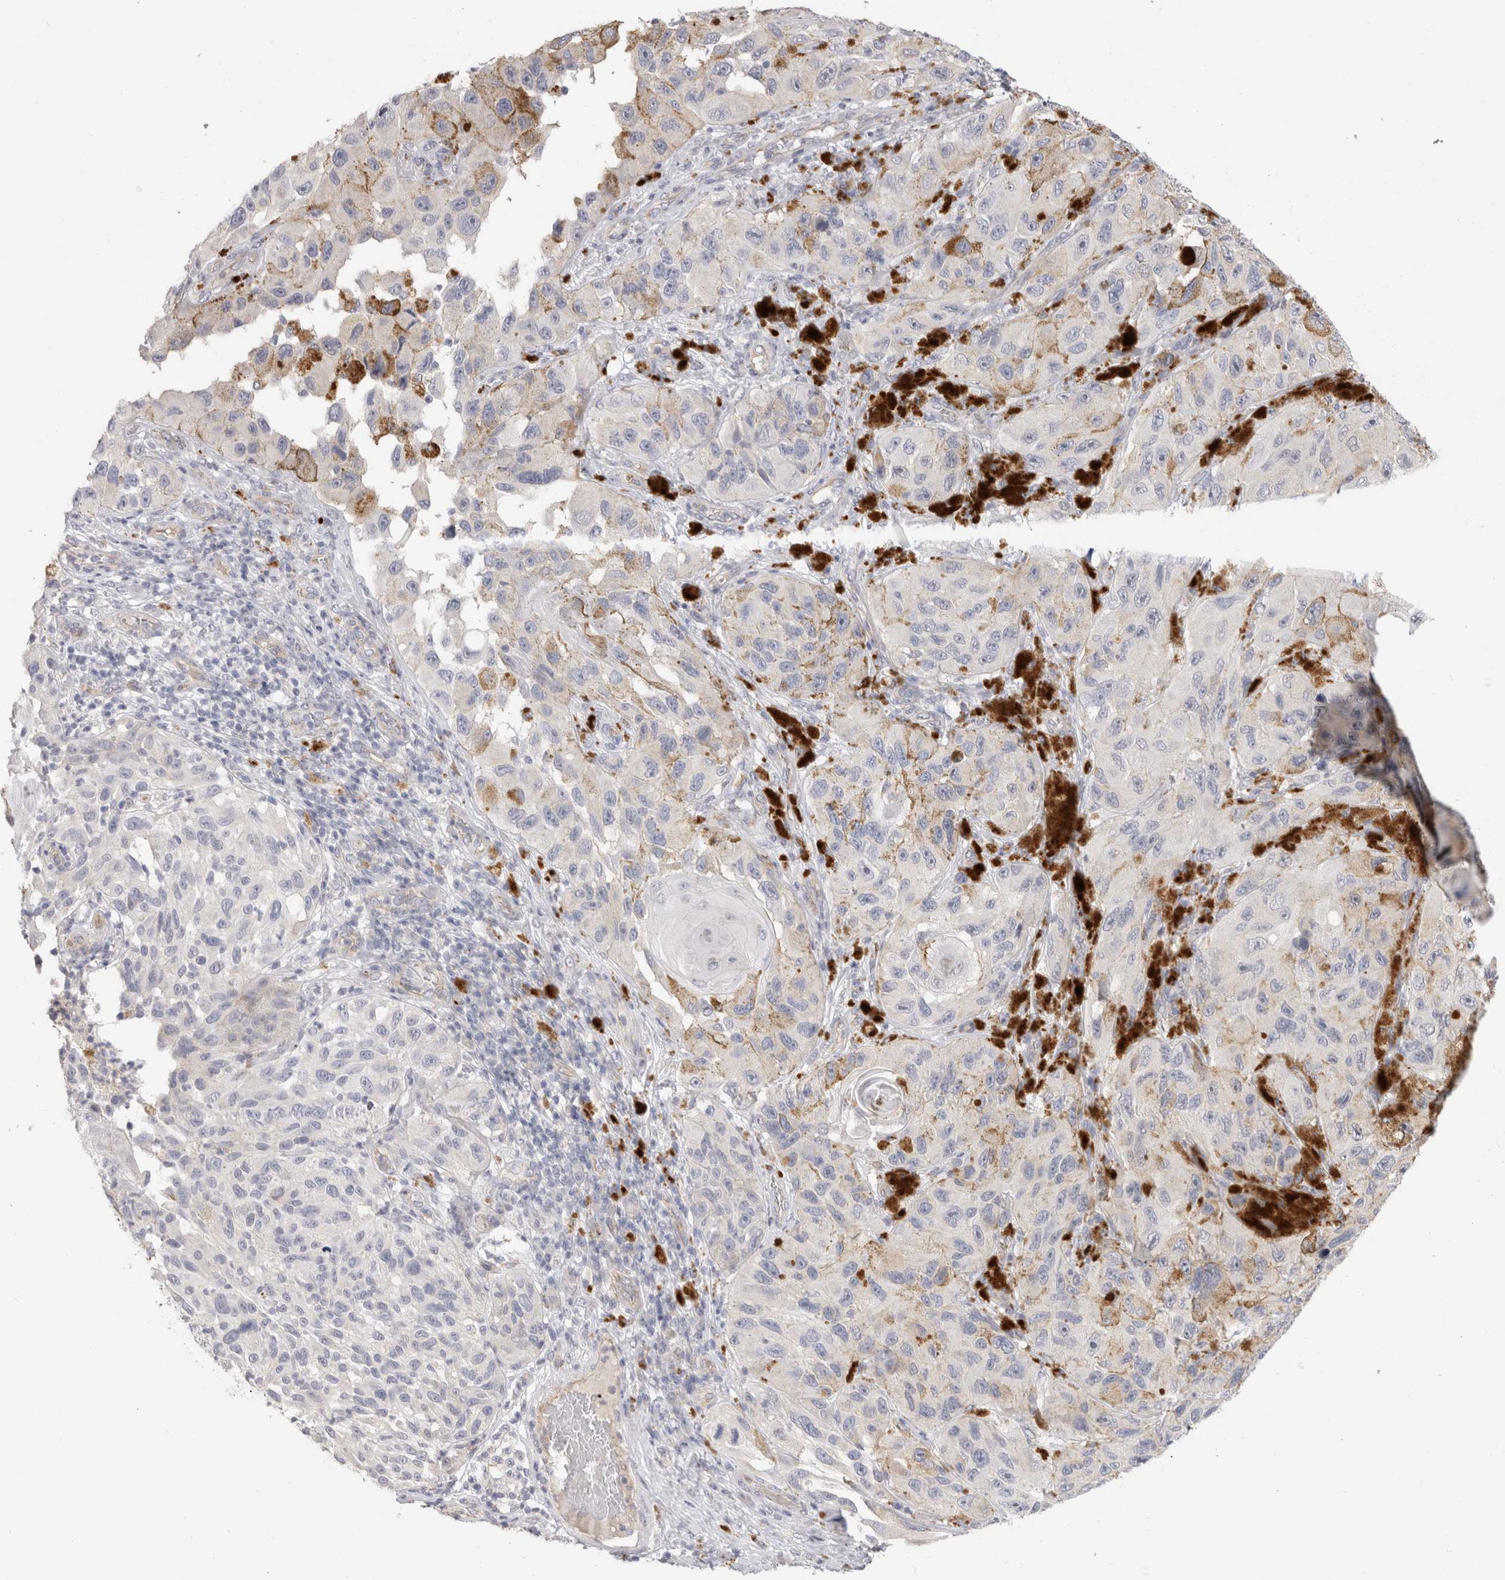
{"staining": {"intensity": "negative", "quantity": "none", "location": "none"}, "tissue": "melanoma", "cell_type": "Tumor cells", "image_type": "cancer", "snomed": [{"axis": "morphology", "description": "Malignant melanoma, NOS"}, {"axis": "topography", "description": "Skin"}], "caption": "Immunohistochemistry (IHC) micrograph of malignant melanoma stained for a protein (brown), which exhibits no expression in tumor cells.", "gene": "AFP", "patient": {"sex": "female", "age": 73}}